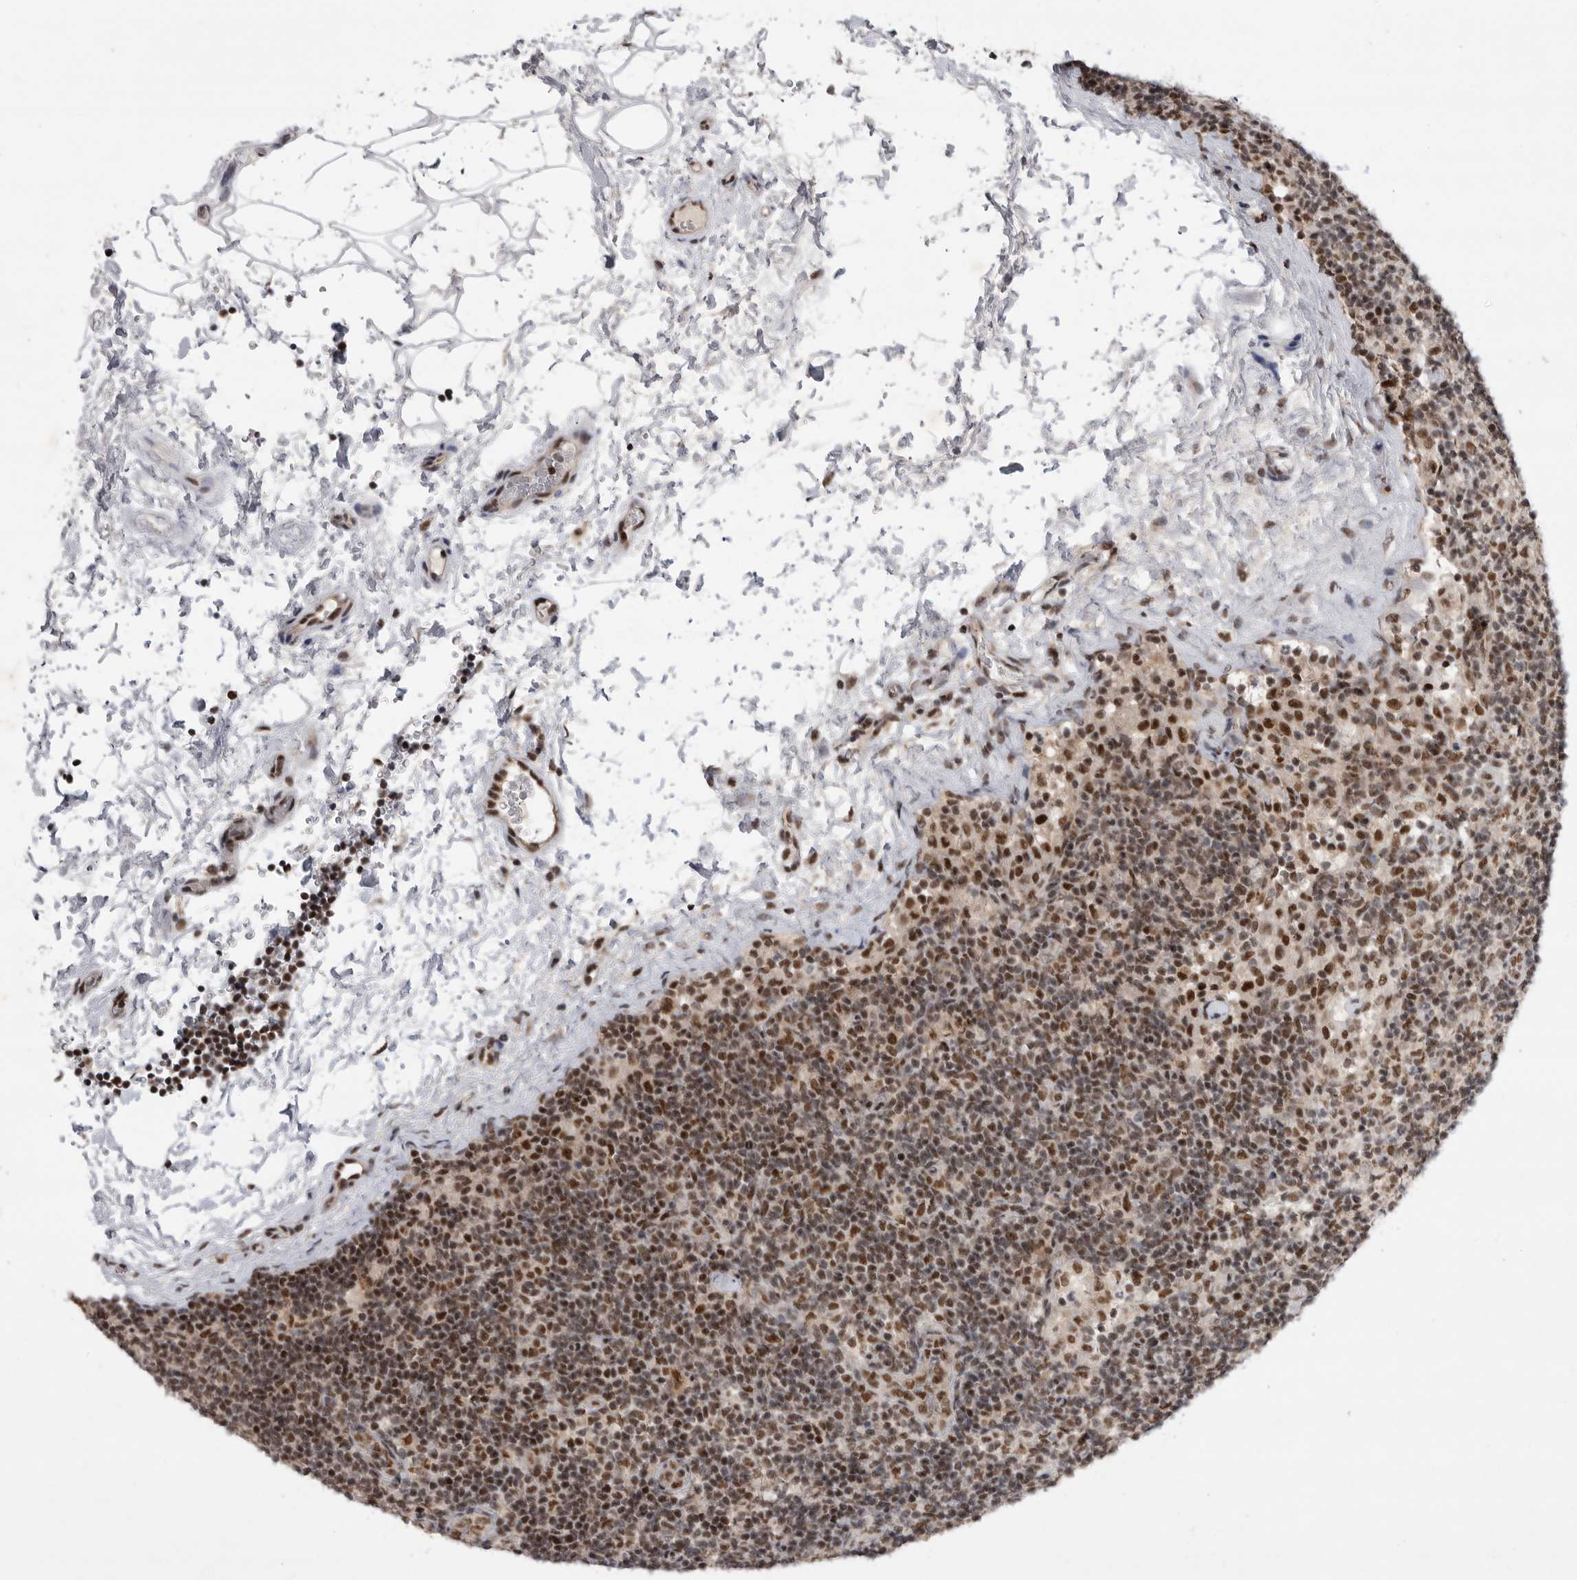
{"staining": {"intensity": "moderate", "quantity": ">75%", "location": "nuclear"}, "tissue": "lymph node", "cell_type": "Germinal center cells", "image_type": "normal", "snomed": [{"axis": "morphology", "description": "Normal tissue, NOS"}, {"axis": "topography", "description": "Lymph node"}], "caption": "Brown immunohistochemical staining in benign lymph node demonstrates moderate nuclear staining in approximately >75% of germinal center cells.", "gene": "ZNF830", "patient": {"sex": "female", "age": 22}}